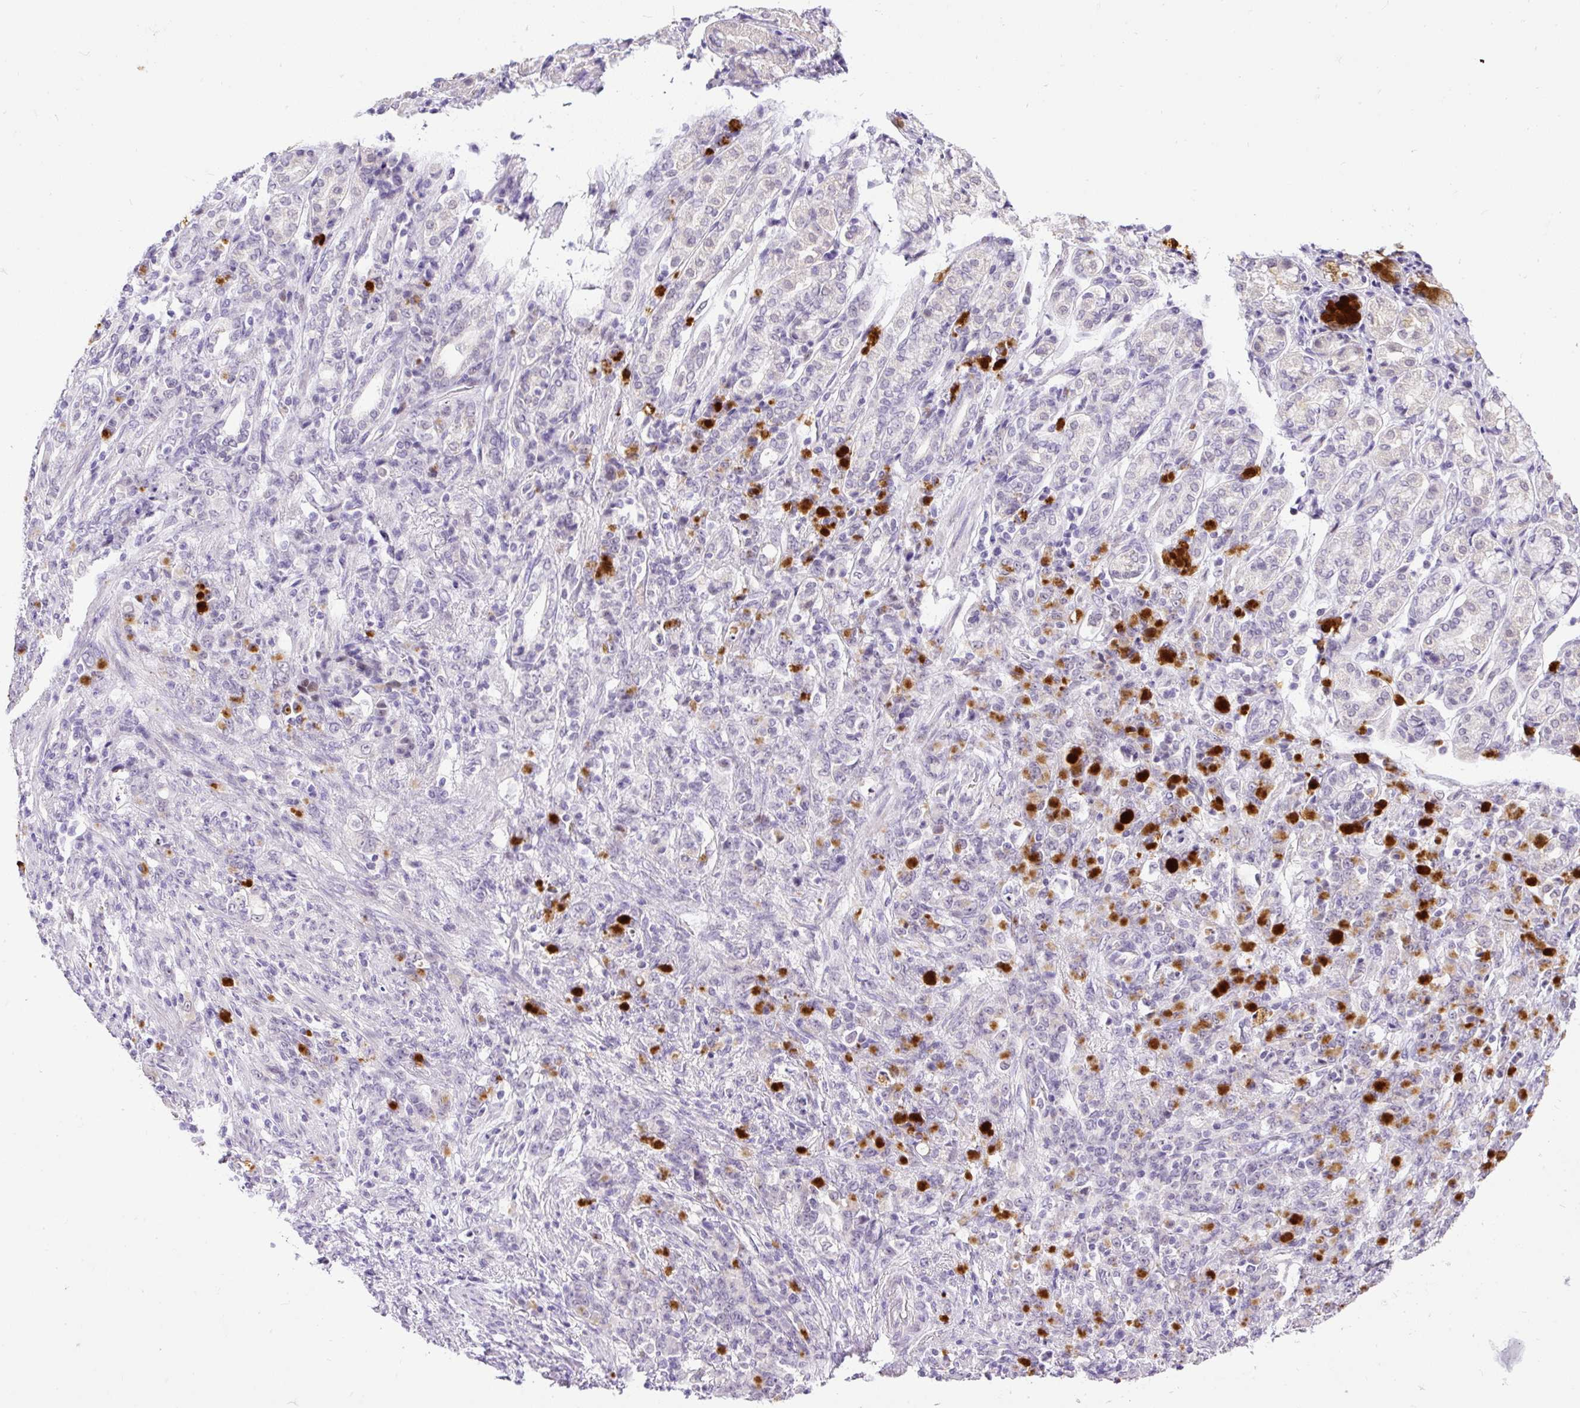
{"staining": {"intensity": "strong", "quantity": "<25%", "location": "cytoplasmic/membranous"}, "tissue": "stomach cancer", "cell_type": "Tumor cells", "image_type": "cancer", "snomed": [{"axis": "morphology", "description": "Adenocarcinoma, NOS"}, {"axis": "topography", "description": "Stomach"}], "caption": "Immunohistochemical staining of human stomach cancer reveals medium levels of strong cytoplasmic/membranous staining in about <25% of tumor cells.", "gene": "WNT10B", "patient": {"sex": "female", "age": 79}}